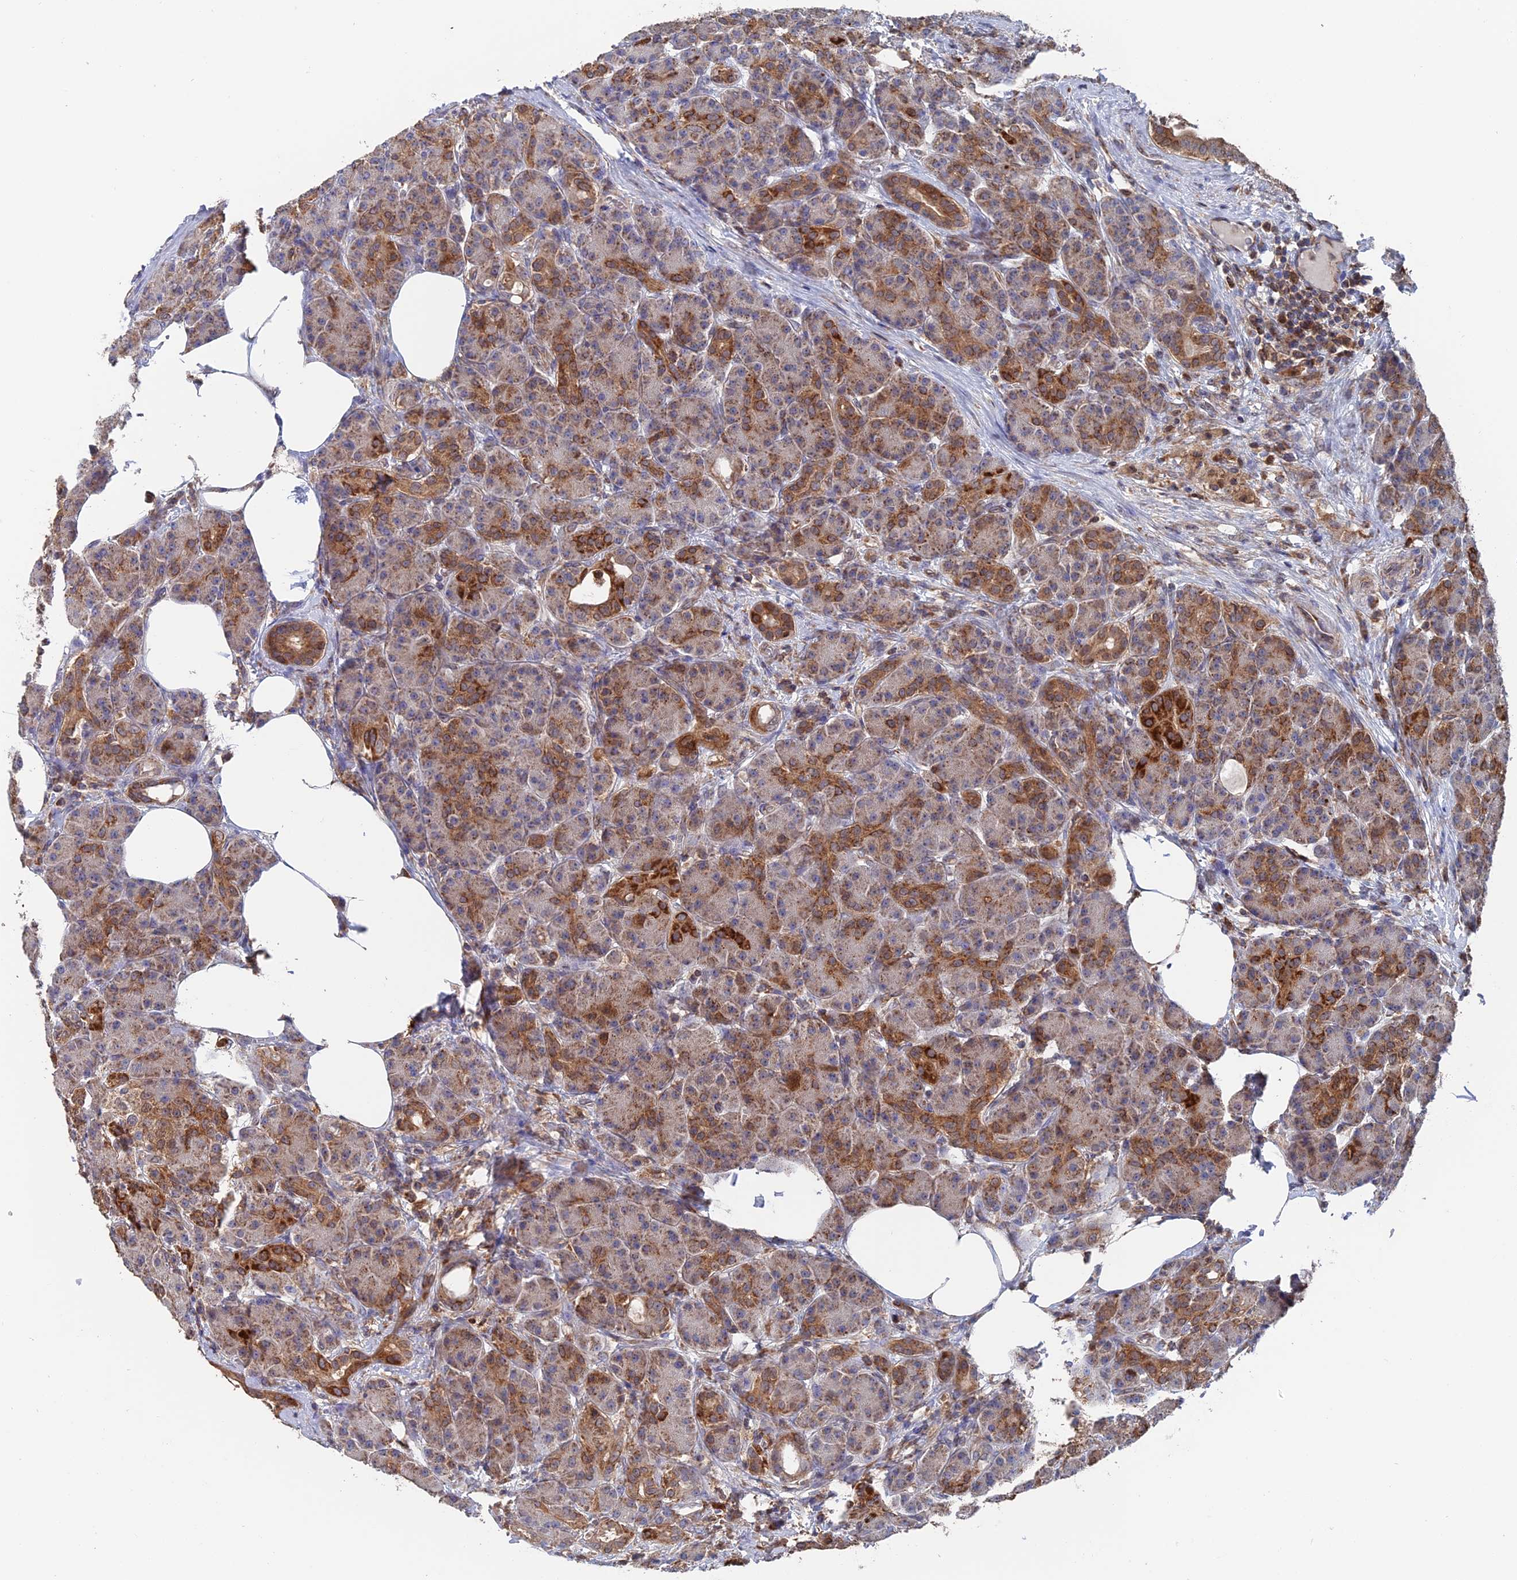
{"staining": {"intensity": "moderate", "quantity": "25%-75%", "location": "cytoplasmic/membranous"}, "tissue": "pancreas", "cell_type": "Exocrine glandular cells", "image_type": "normal", "snomed": [{"axis": "morphology", "description": "Normal tissue, NOS"}, {"axis": "topography", "description": "Pancreas"}], "caption": "Normal pancreas was stained to show a protein in brown. There is medium levels of moderate cytoplasmic/membranous staining in about 25%-75% of exocrine glandular cells.", "gene": "DTYMK", "patient": {"sex": "male", "age": 63}}